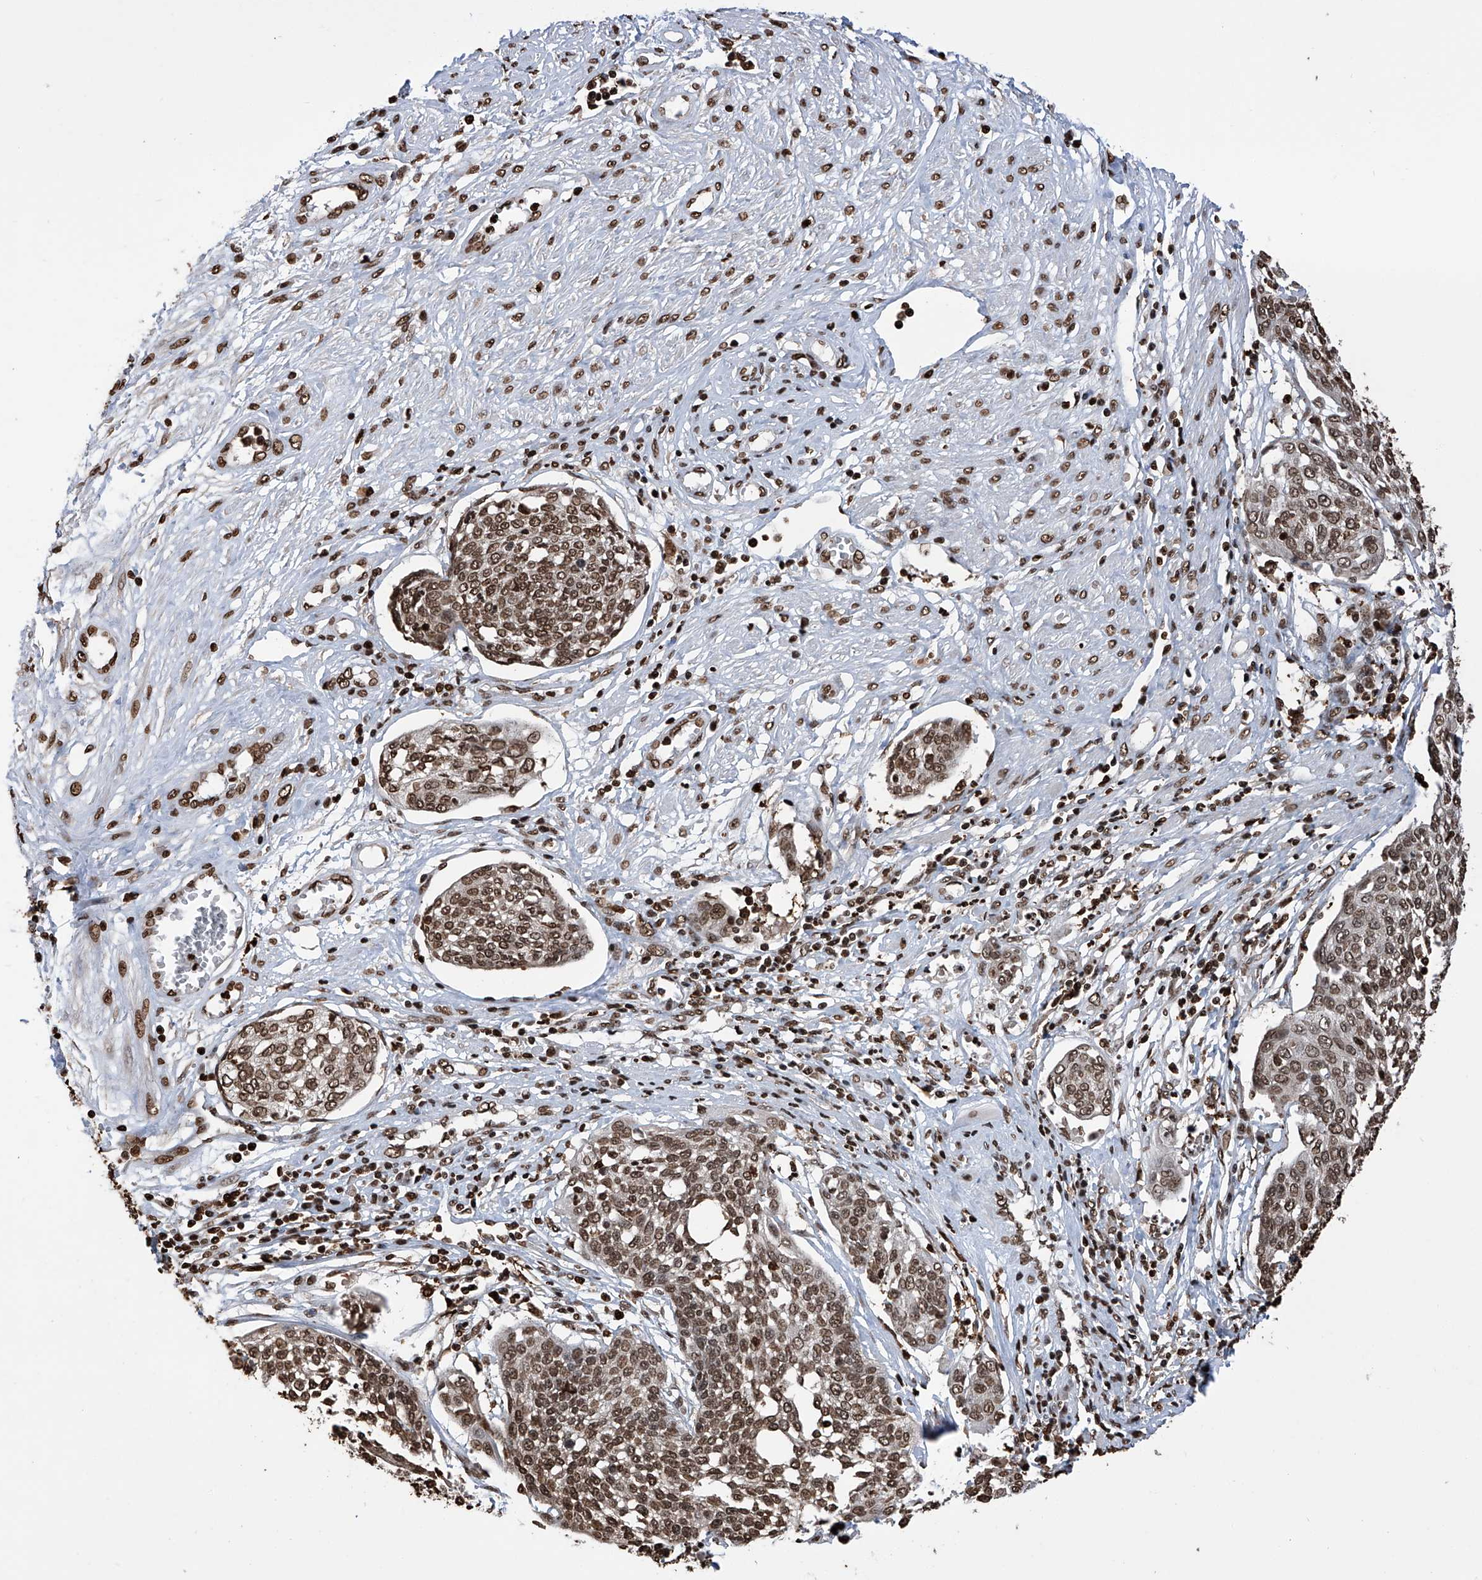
{"staining": {"intensity": "moderate", "quantity": ">75%", "location": "nuclear"}, "tissue": "cervical cancer", "cell_type": "Tumor cells", "image_type": "cancer", "snomed": [{"axis": "morphology", "description": "Squamous cell carcinoma, NOS"}, {"axis": "topography", "description": "Cervix"}], "caption": "About >75% of tumor cells in human cervical cancer exhibit moderate nuclear protein positivity as visualized by brown immunohistochemical staining.", "gene": "CFAP410", "patient": {"sex": "female", "age": 34}}